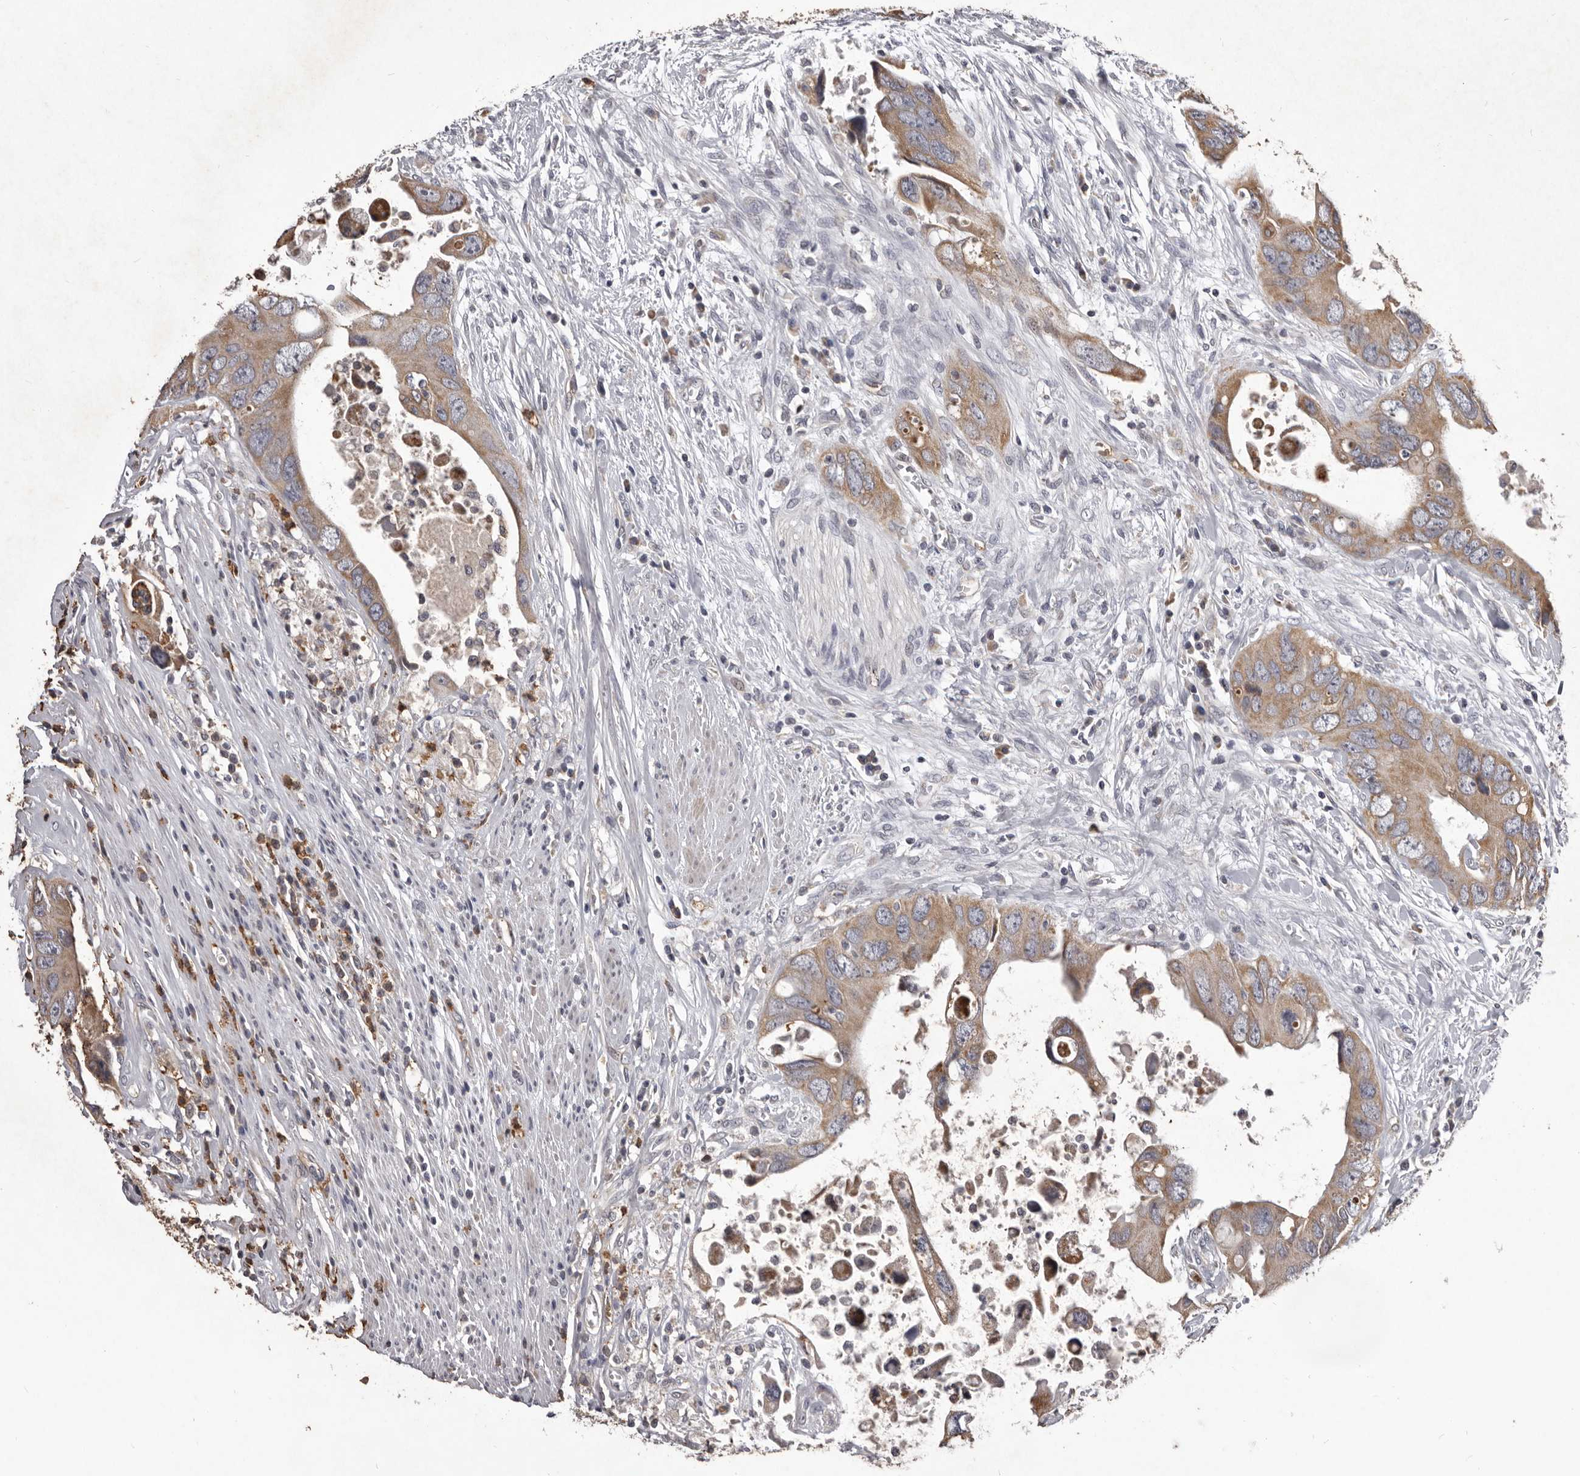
{"staining": {"intensity": "moderate", "quantity": ">75%", "location": "cytoplasmic/membranous"}, "tissue": "colorectal cancer", "cell_type": "Tumor cells", "image_type": "cancer", "snomed": [{"axis": "morphology", "description": "Adenocarcinoma, NOS"}, {"axis": "topography", "description": "Rectum"}], "caption": "The immunohistochemical stain shows moderate cytoplasmic/membranous expression in tumor cells of adenocarcinoma (colorectal) tissue. (DAB (3,3'-diaminobenzidine) IHC with brightfield microscopy, high magnification).", "gene": "CXCL14", "patient": {"sex": "male", "age": 70}}